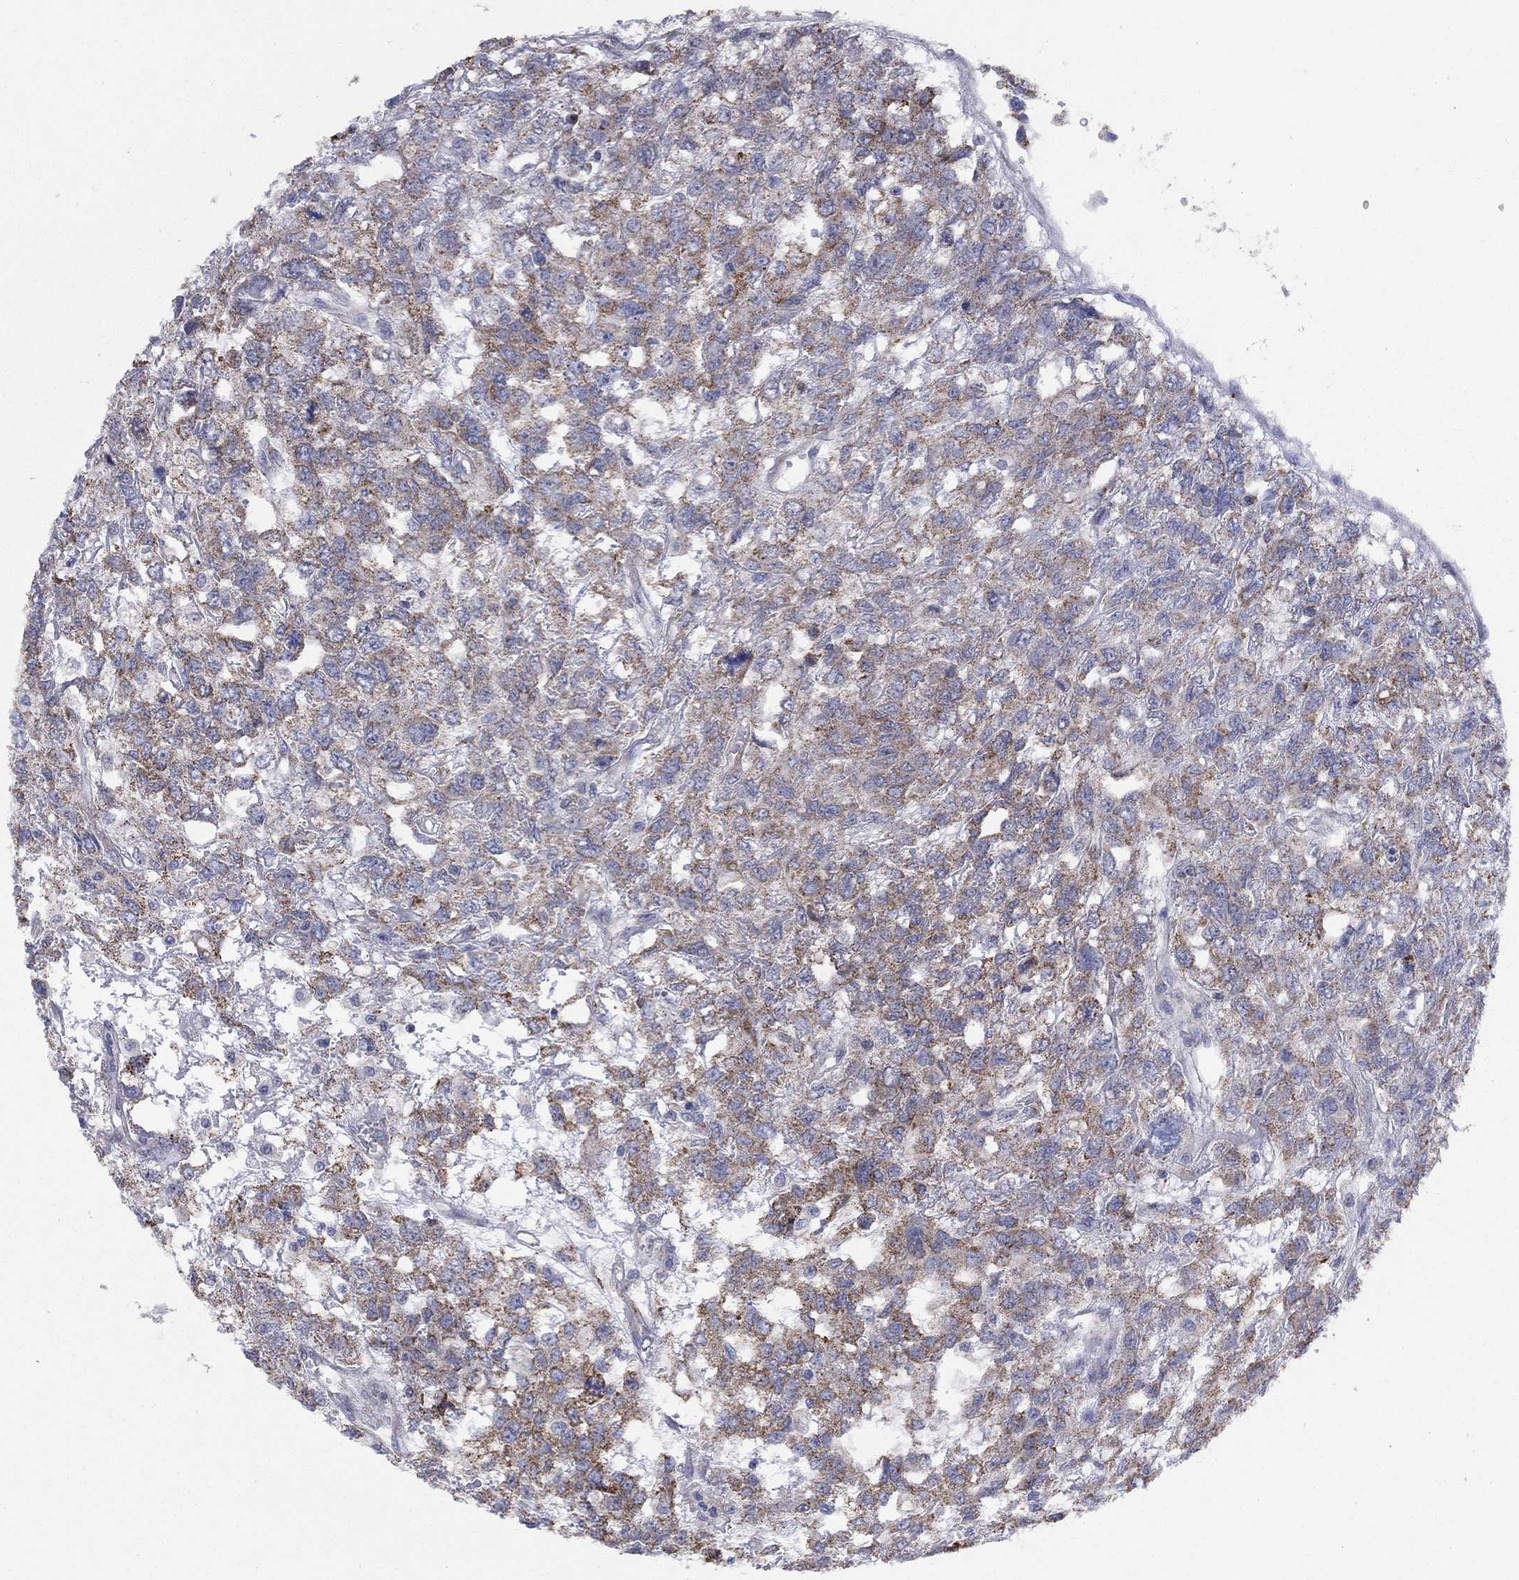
{"staining": {"intensity": "strong", "quantity": ">75%", "location": "cytoplasmic/membranous"}, "tissue": "testis cancer", "cell_type": "Tumor cells", "image_type": "cancer", "snomed": [{"axis": "morphology", "description": "Seminoma, NOS"}, {"axis": "topography", "description": "Testis"}], "caption": "Seminoma (testis) stained with immunohistochemistry demonstrates strong cytoplasmic/membranous expression in about >75% of tumor cells.", "gene": "CLVS1", "patient": {"sex": "male", "age": 52}}